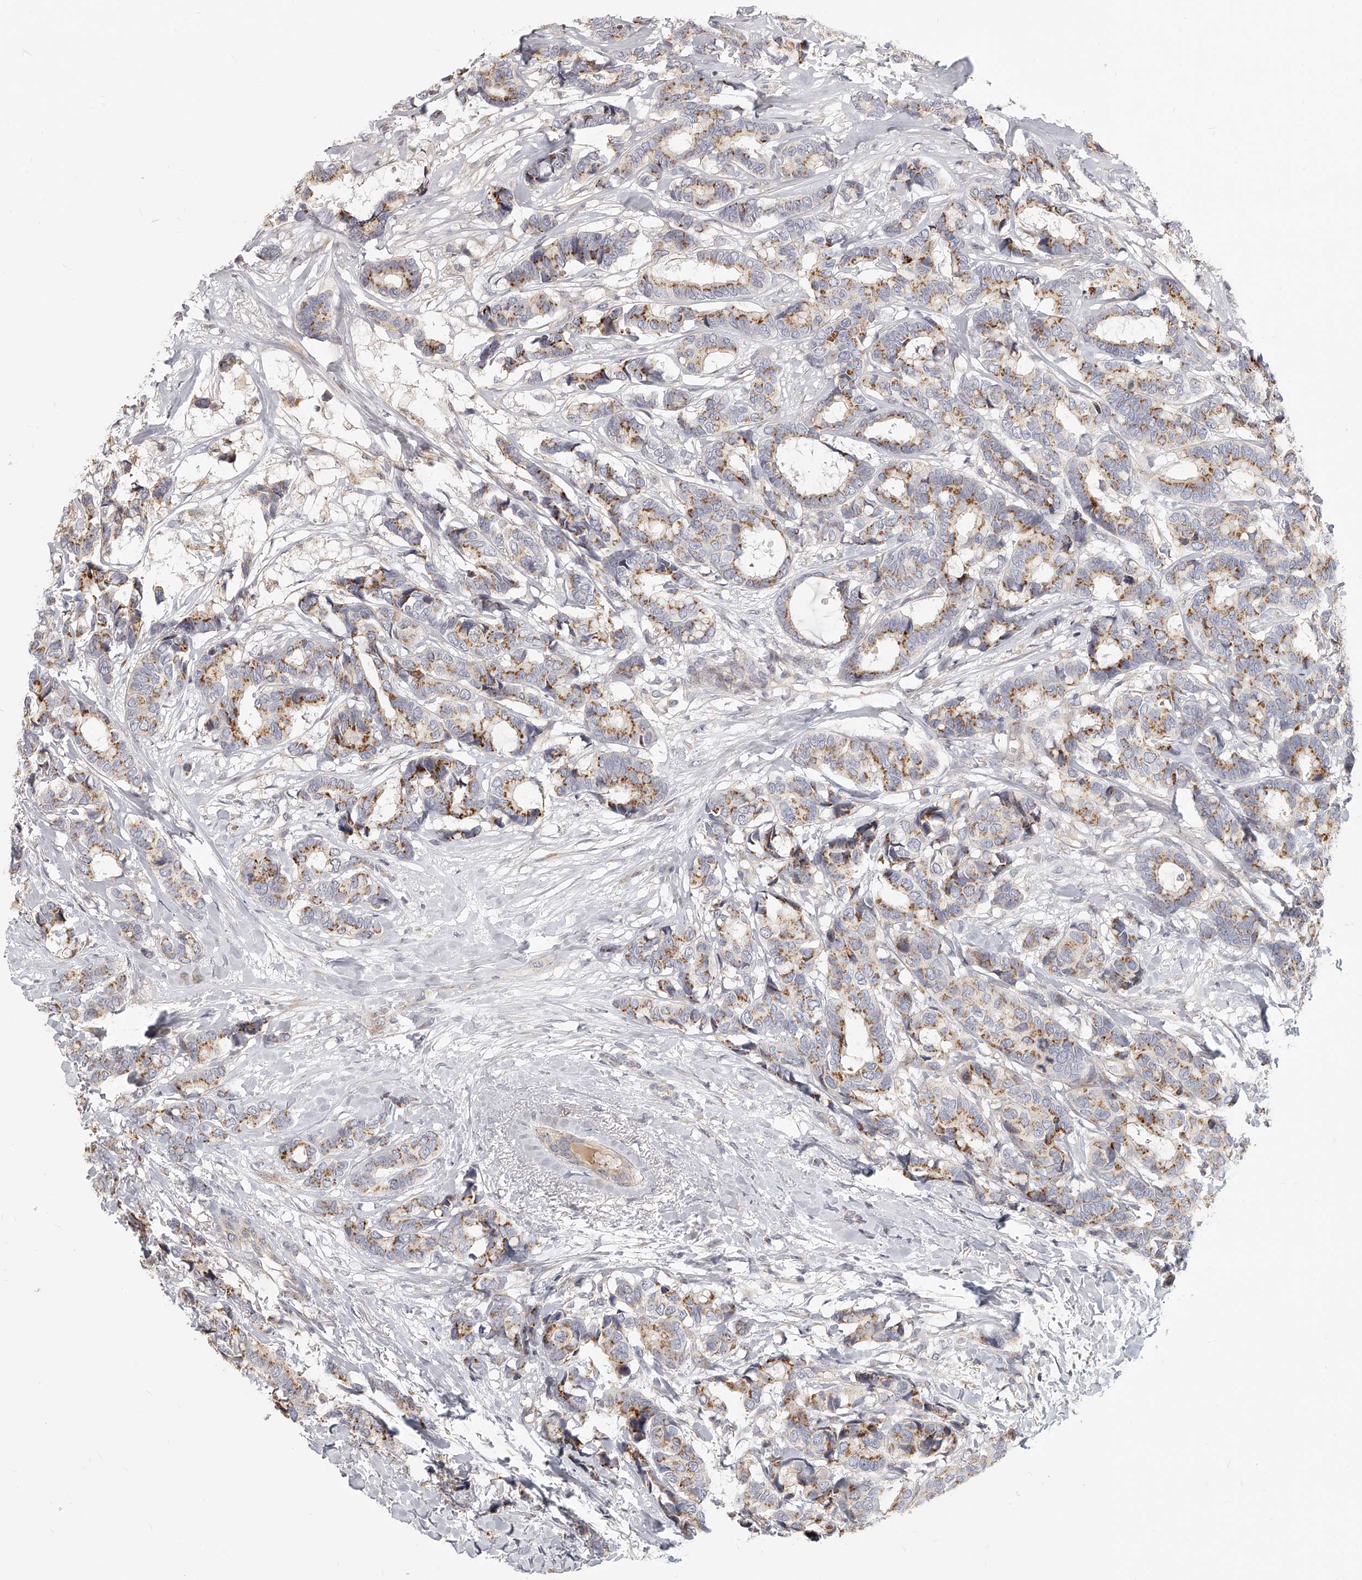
{"staining": {"intensity": "moderate", "quantity": ">75%", "location": "cytoplasmic/membranous"}, "tissue": "breast cancer", "cell_type": "Tumor cells", "image_type": "cancer", "snomed": [{"axis": "morphology", "description": "Duct carcinoma"}, {"axis": "topography", "description": "Breast"}], "caption": "This is a micrograph of immunohistochemistry staining of breast intraductal carcinoma, which shows moderate positivity in the cytoplasmic/membranous of tumor cells.", "gene": "SLC37A1", "patient": {"sex": "female", "age": 87}}